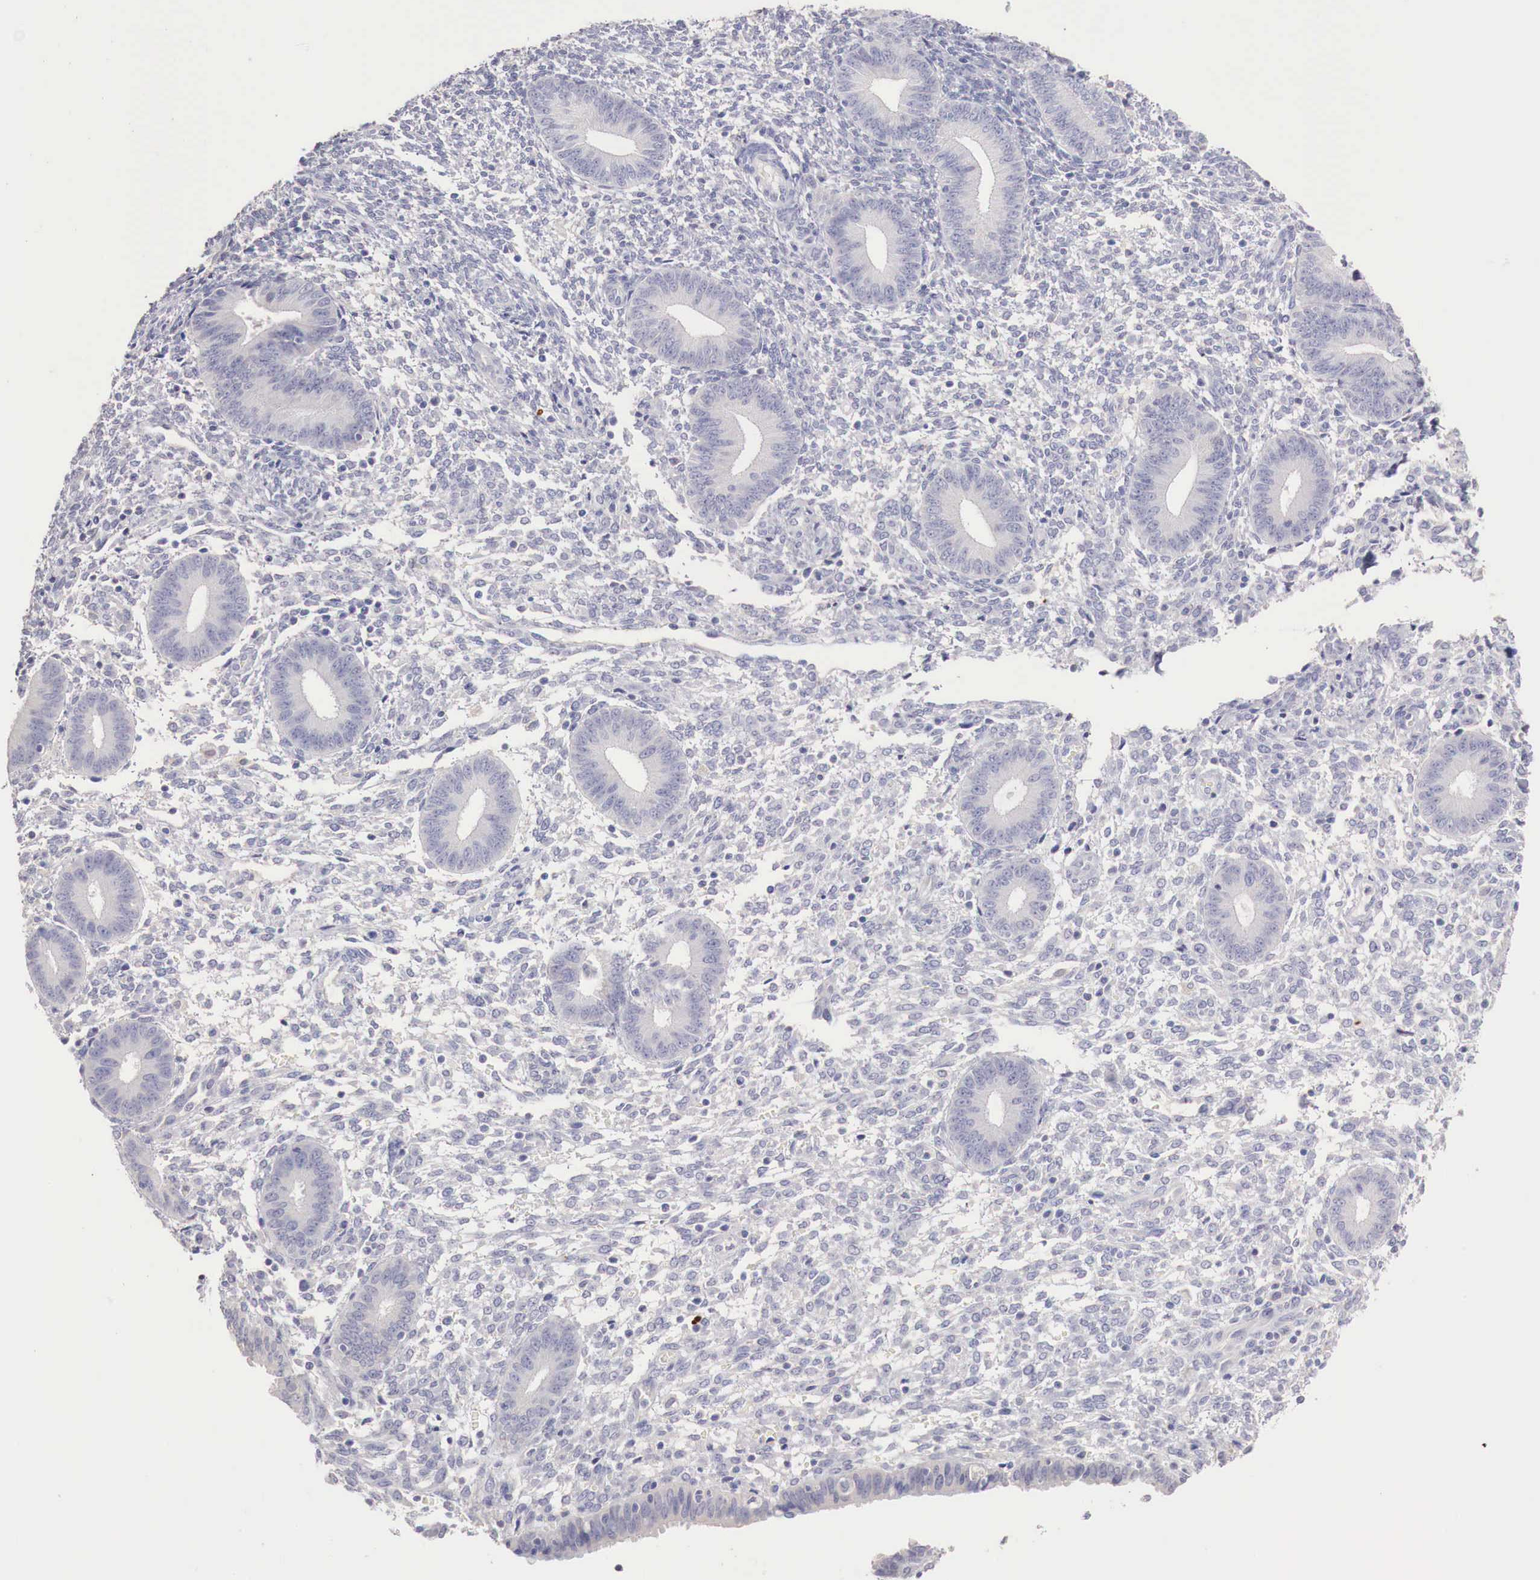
{"staining": {"intensity": "negative", "quantity": "none", "location": "none"}, "tissue": "endometrium", "cell_type": "Cells in endometrial stroma", "image_type": "normal", "snomed": [{"axis": "morphology", "description": "Normal tissue, NOS"}, {"axis": "topography", "description": "Endometrium"}], "caption": "DAB (3,3'-diaminobenzidine) immunohistochemical staining of normal endometrium reveals no significant positivity in cells in endometrial stroma. (DAB IHC with hematoxylin counter stain).", "gene": "ITIH6", "patient": {"sex": "female", "age": 35}}